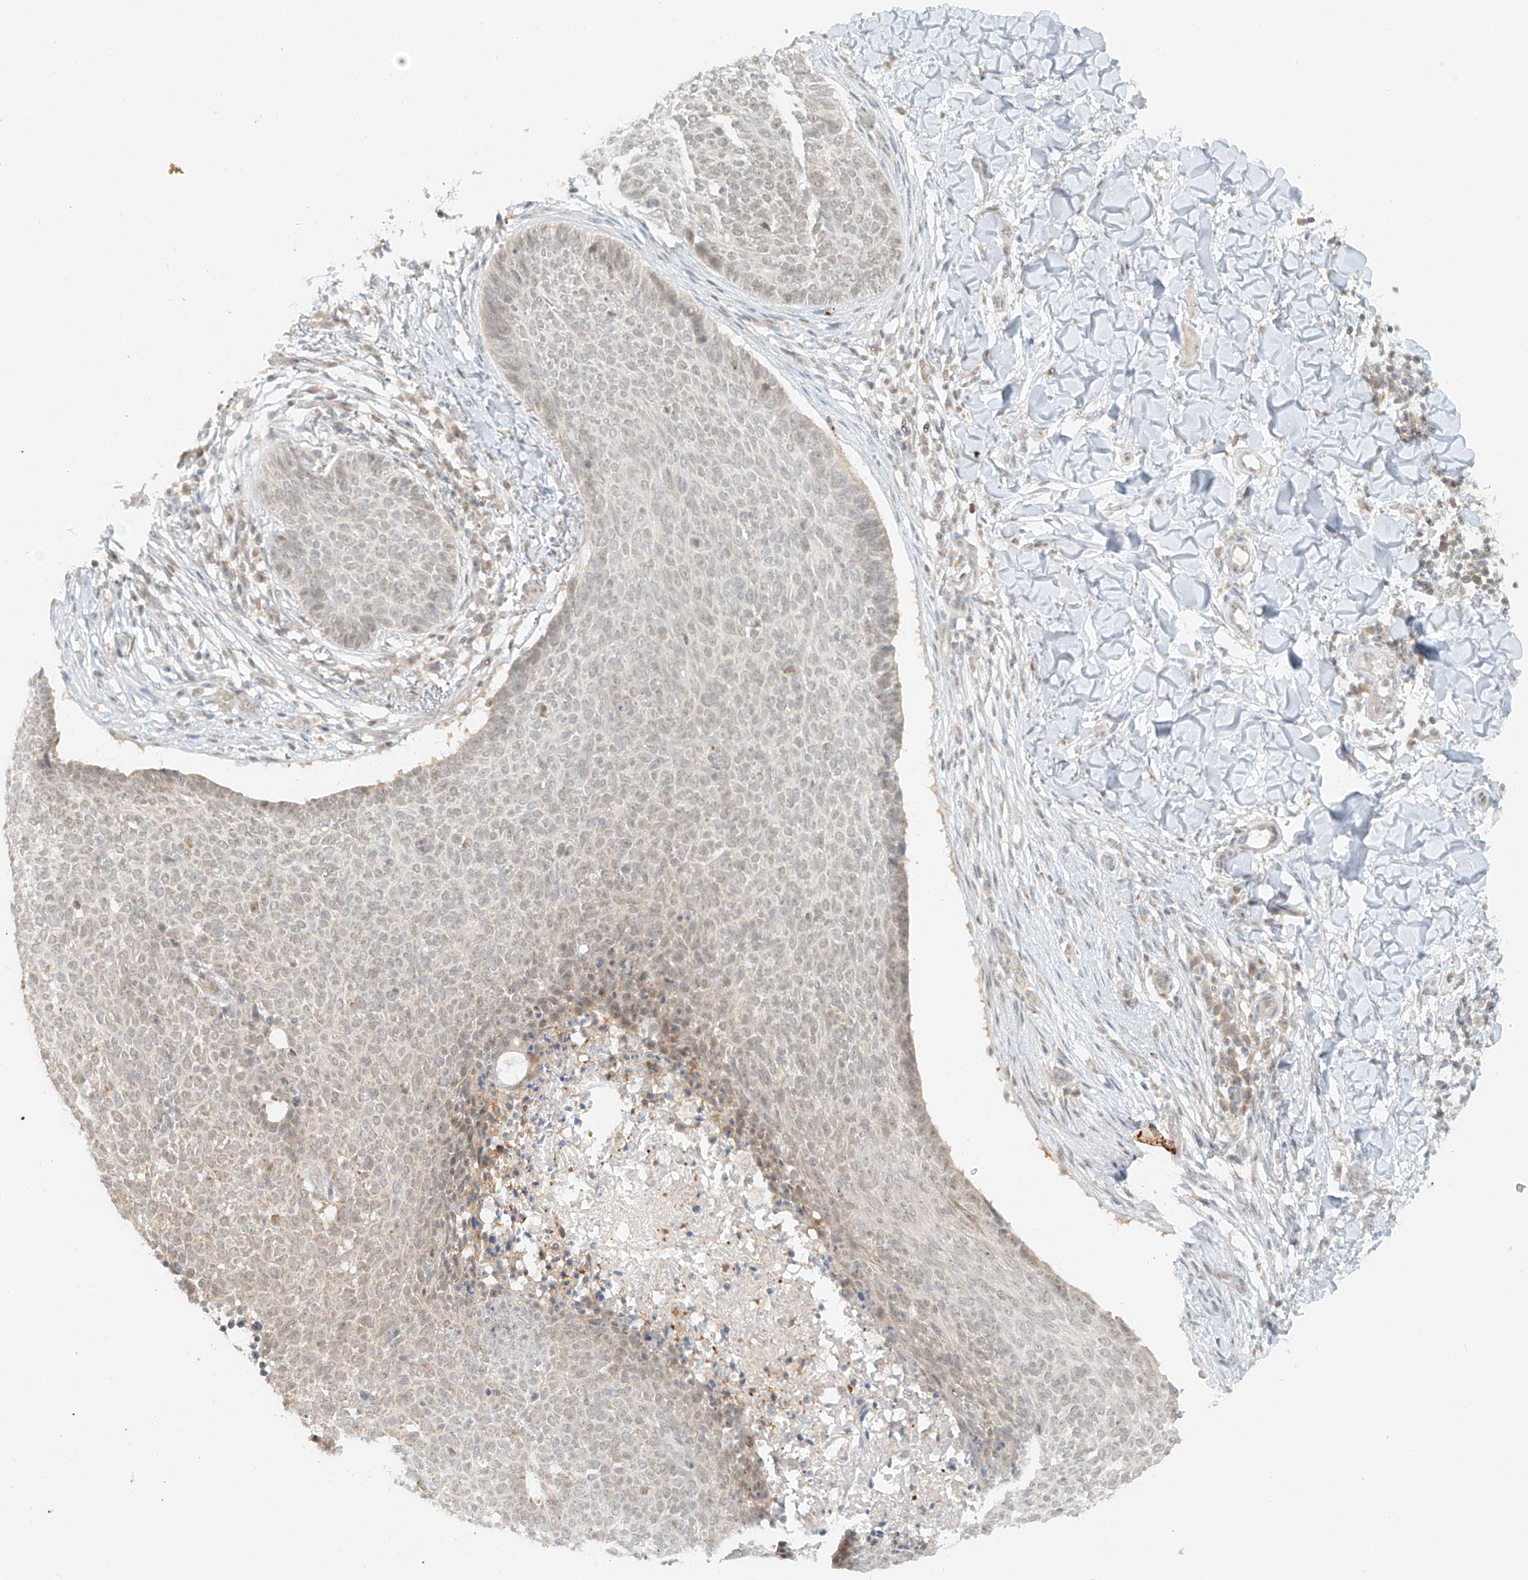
{"staining": {"intensity": "weak", "quantity": "25%-75%", "location": "nuclear"}, "tissue": "skin cancer", "cell_type": "Tumor cells", "image_type": "cancer", "snomed": [{"axis": "morphology", "description": "Normal tissue, NOS"}, {"axis": "morphology", "description": "Basal cell carcinoma"}, {"axis": "topography", "description": "Skin"}], "caption": "Immunohistochemistry (DAB) staining of human skin cancer displays weak nuclear protein positivity in approximately 25%-75% of tumor cells. The protein is shown in brown color, while the nuclei are stained blue.", "gene": "MIPEP", "patient": {"sex": "male", "age": 50}}